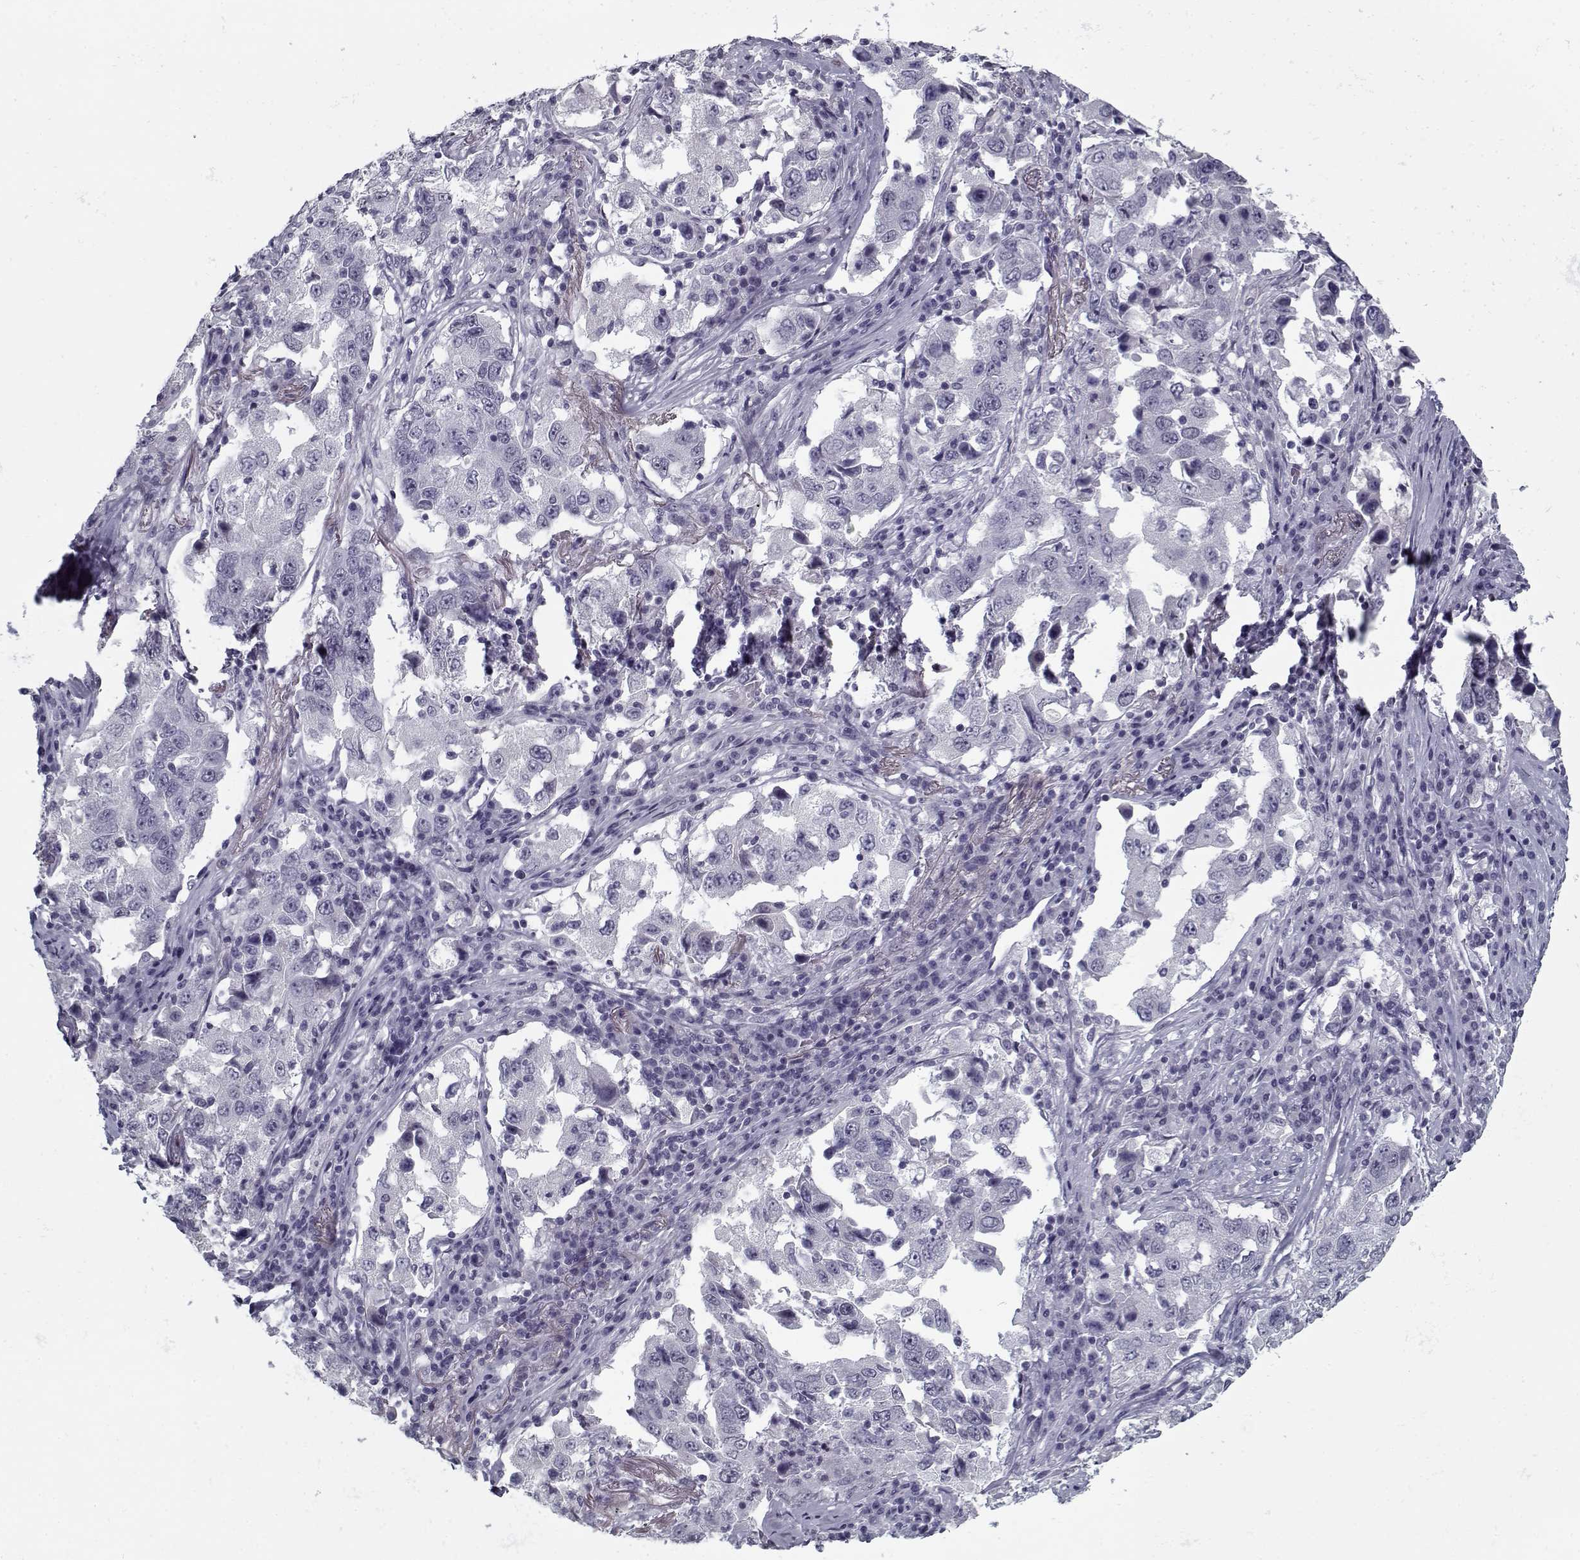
{"staining": {"intensity": "negative", "quantity": "none", "location": "none"}, "tissue": "lung cancer", "cell_type": "Tumor cells", "image_type": "cancer", "snomed": [{"axis": "morphology", "description": "Adenocarcinoma, NOS"}, {"axis": "topography", "description": "Lung"}], "caption": "A high-resolution image shows immunohistochemistry staining of adenocarcinoma (lung), which shows no significant expression in tumor cells.", "gene": "RNF32", "patient": {"sex": "male", "age": 73}}